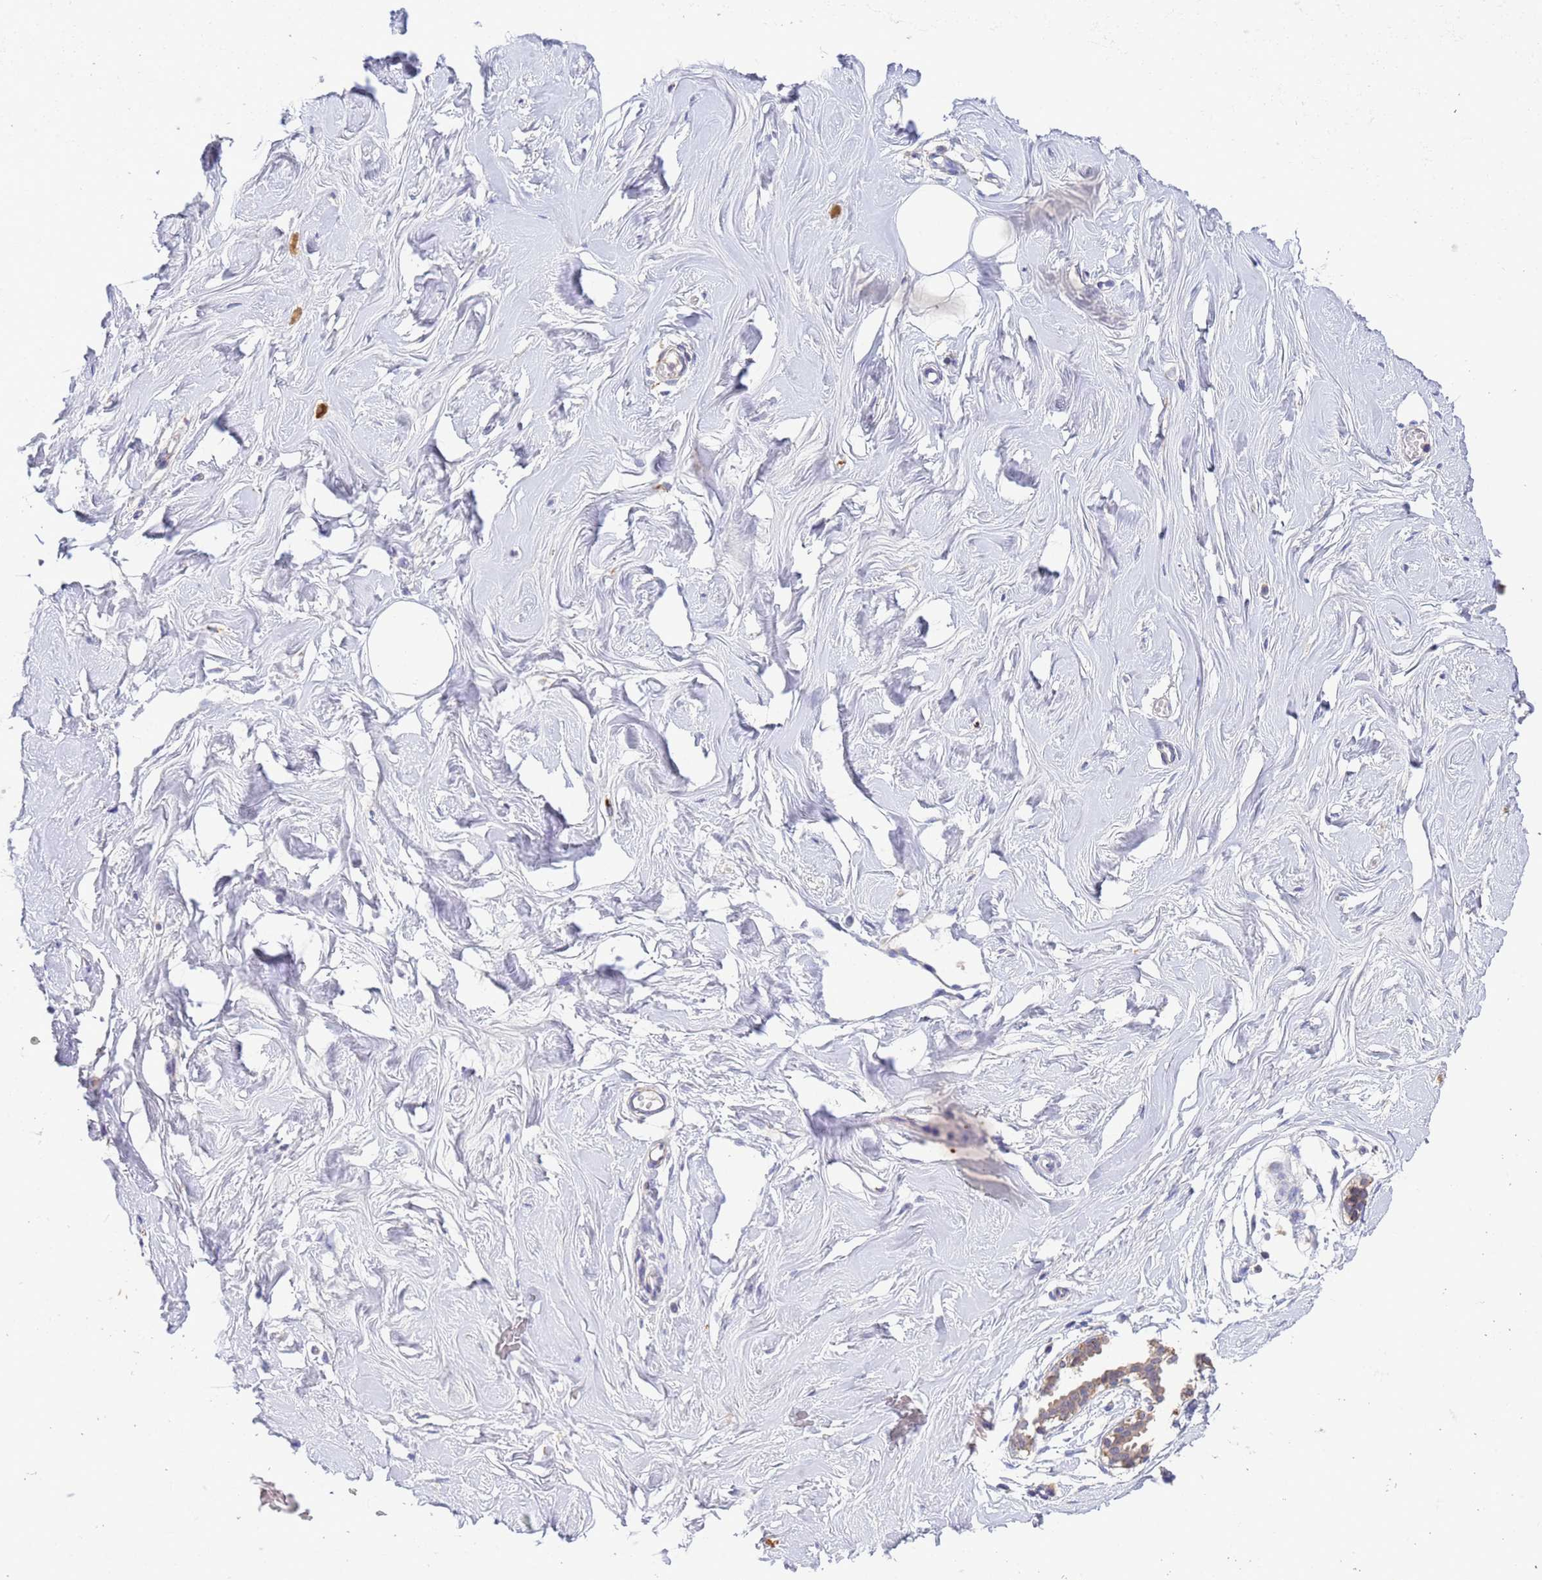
{"staining": {"intensity": "negative", "quantity": "none", "location": "none"}, "tissue": "breast", "cell_type": "Adipocytes", "image_type": "normal", "snomed": [{"axis": "morphology", "description": "Normal tissue, NOS"}, {"axis": "morphology", "description": "Adenoma, NOS"}, {"axis": "topography", "description": "Breast"}], "caption": "A micrograph of breast stained for a protein exhibits no brown staining in adipocytes.", "gene": "KLHL13", "patient": {"sex": "female", "age": 23}}